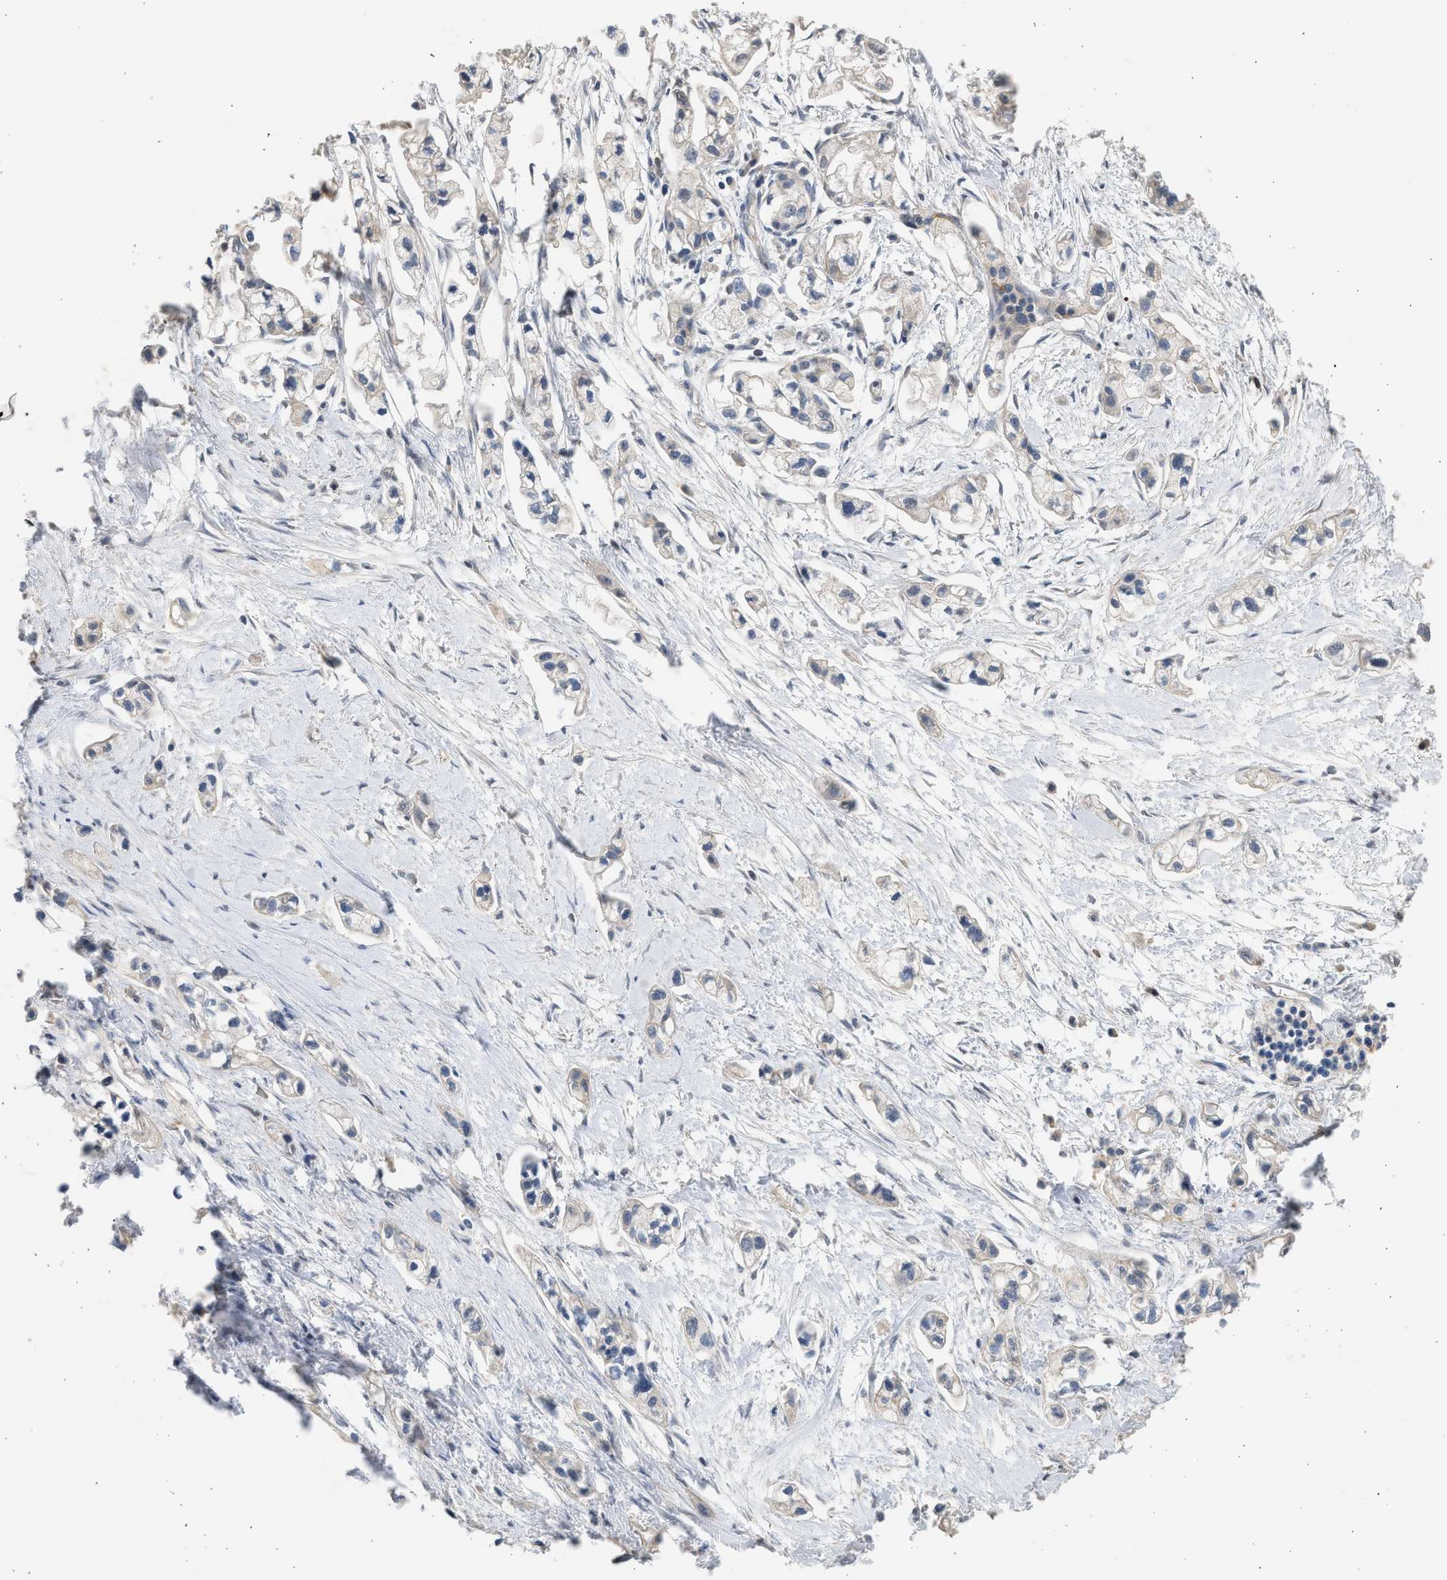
{"staining": {"intensity": "weak", "quantity": "<25%", "location": "cytoplasmic/membranous"}, "tissue": "pancreatic cancer", "cell_type": "Tumor cells", "image_type": "cancer", "snomed": [{"axis": "morphology", "description": "Adenocarcinoma, NOS"}, {"axis": "topography", "description": "Pancreas"}], "caption": "DAB immunohistochemical staining of pancreatic adenocarcinoma shows no significant expression in tumor cells. Nuclei are stained in blue.", "gene": "SULT2A1", "patient": {"sex": "male", "age": 74}}